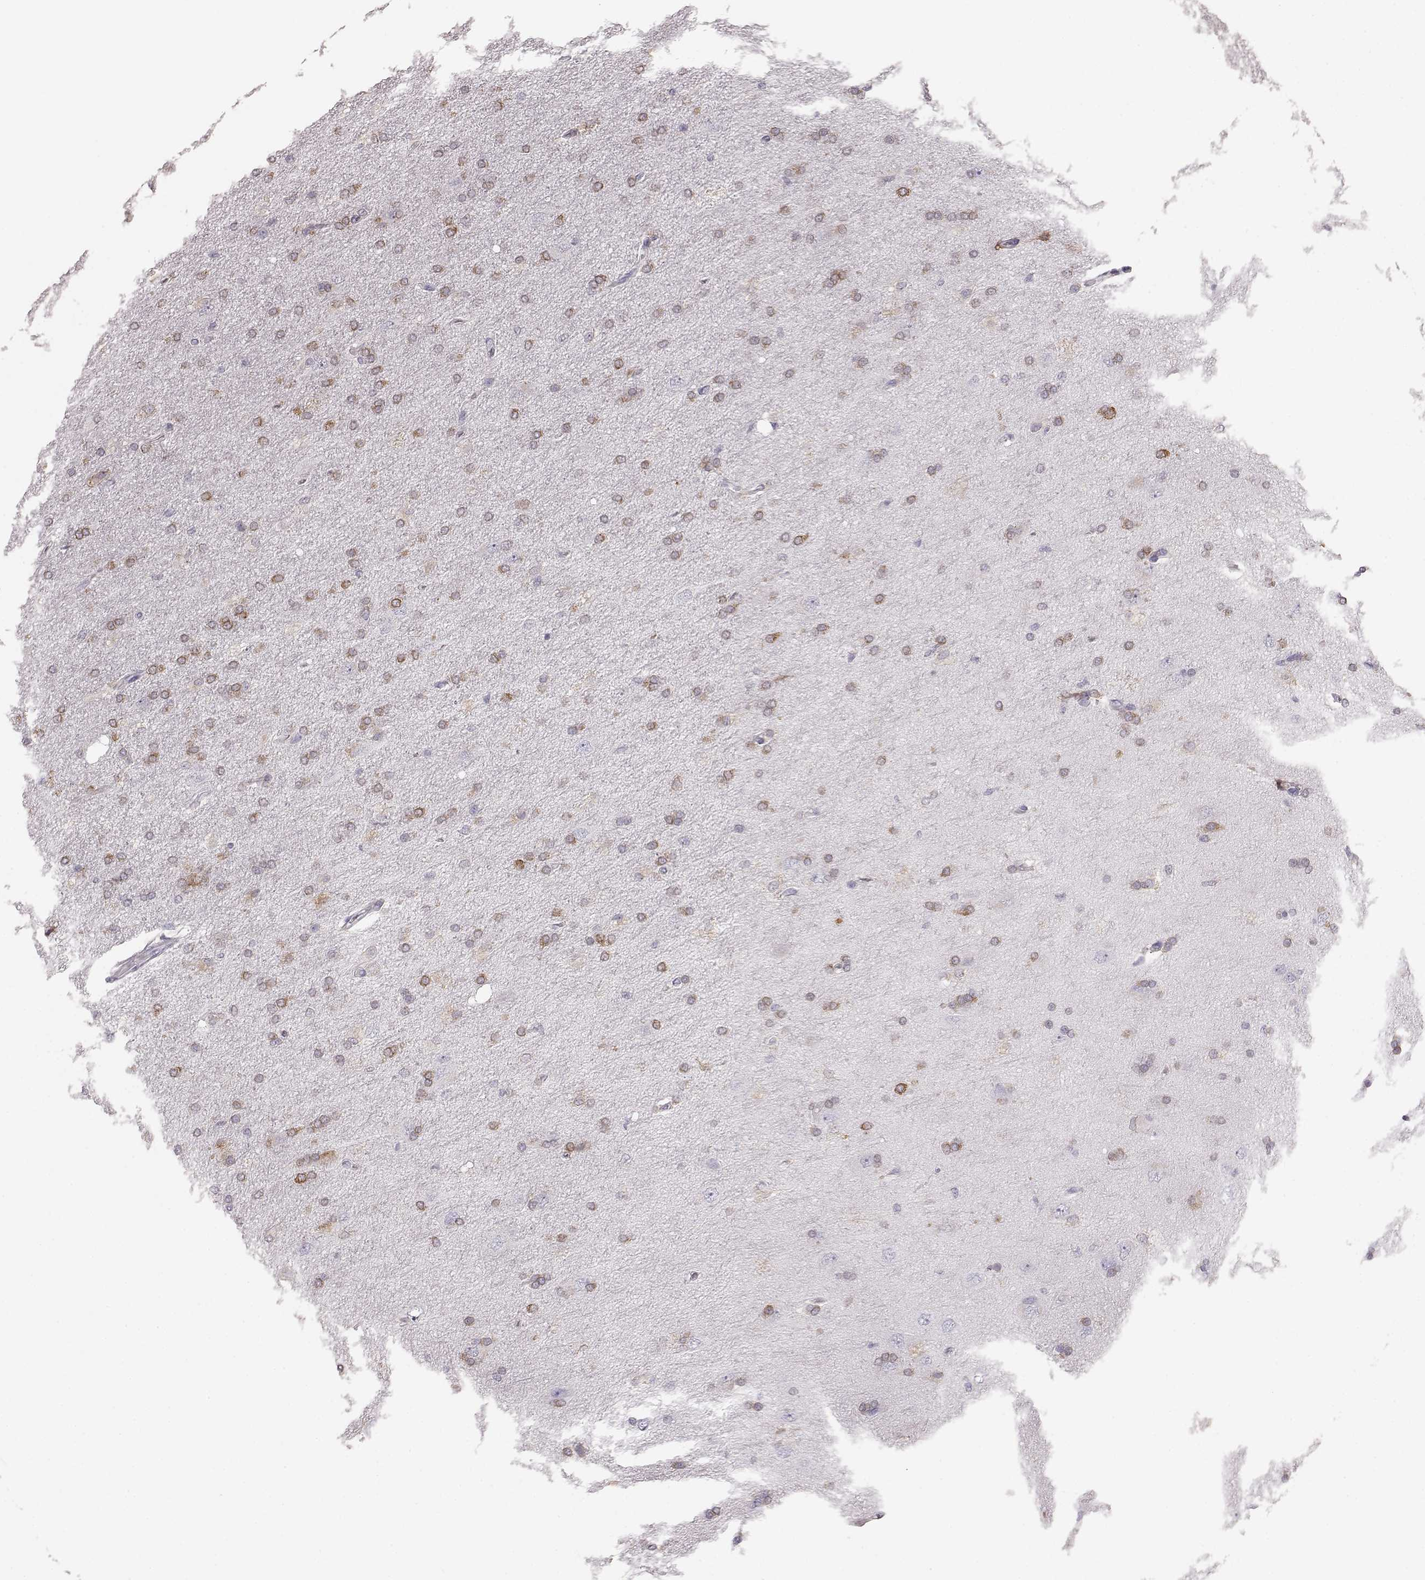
{"staining": {"intensity": "weak", "quantity": "25%-75%", "location": "cytoplasmic/membranous"}, "tissue": "glioma", "cell_type": "Tumor cells", "image_type": "cancer", "snomed": [{"axis": "morphology", "description": "Glioma, malignant, High grade"}, {"axis": "topography", "description": "Cerebral cortex"}], "caption": "A low amount of weak cytoplasmic/membranous positivity is identified in approximately 25%-75% of tumor cells in glioma tissue.", "gene": "ELOVL5", "patient": {"sex": "male", "age": 70}}